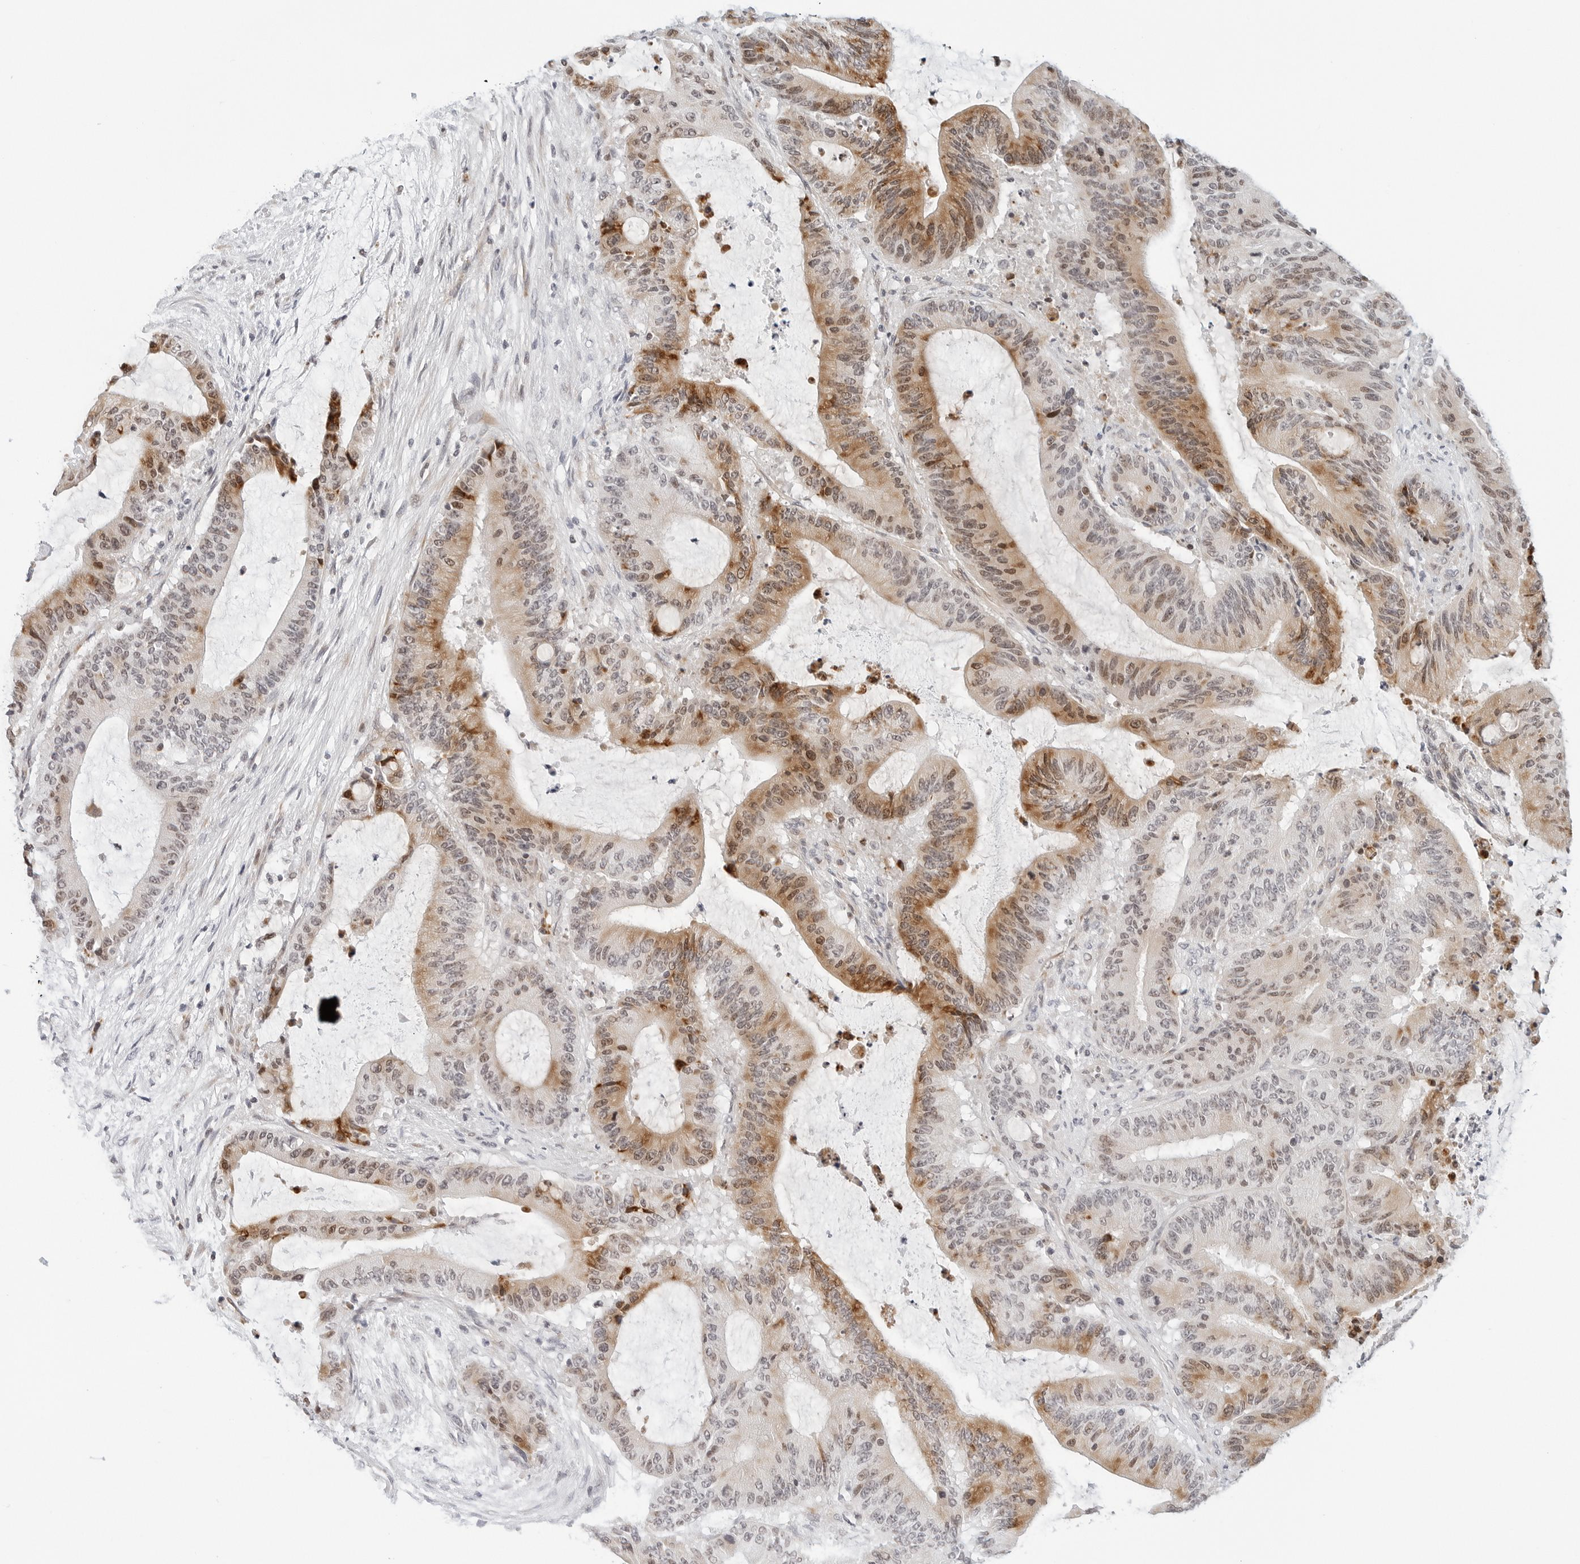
{"staining": {"intensity": "moderate", "quantity": "25%-75%", "location": "cytoplasmic/membranous,nuclear"}, "tissue": "liver cancer", "cell_type": "Tumor cells", "image_type": "cancer", "snomed": [{"axis": "morphology", "description": "Normal tissue, NOS"}, {"axis": "morphology", "description": "Cholangiocarcinoma"}, {"axis": "topography", "description": "Liver"}, {"axis": "topography", "description": "Peripheral nerve tissue"}], "caption": "Moderate cytoplasmic/membranous and nuclear protein staining is appreciated in approximately 25%-75% of tumor cells in liver cancer (cholangiocarcinoma).", "gene": "PARP10", "patient": {"sex": "female", "age": 73}}